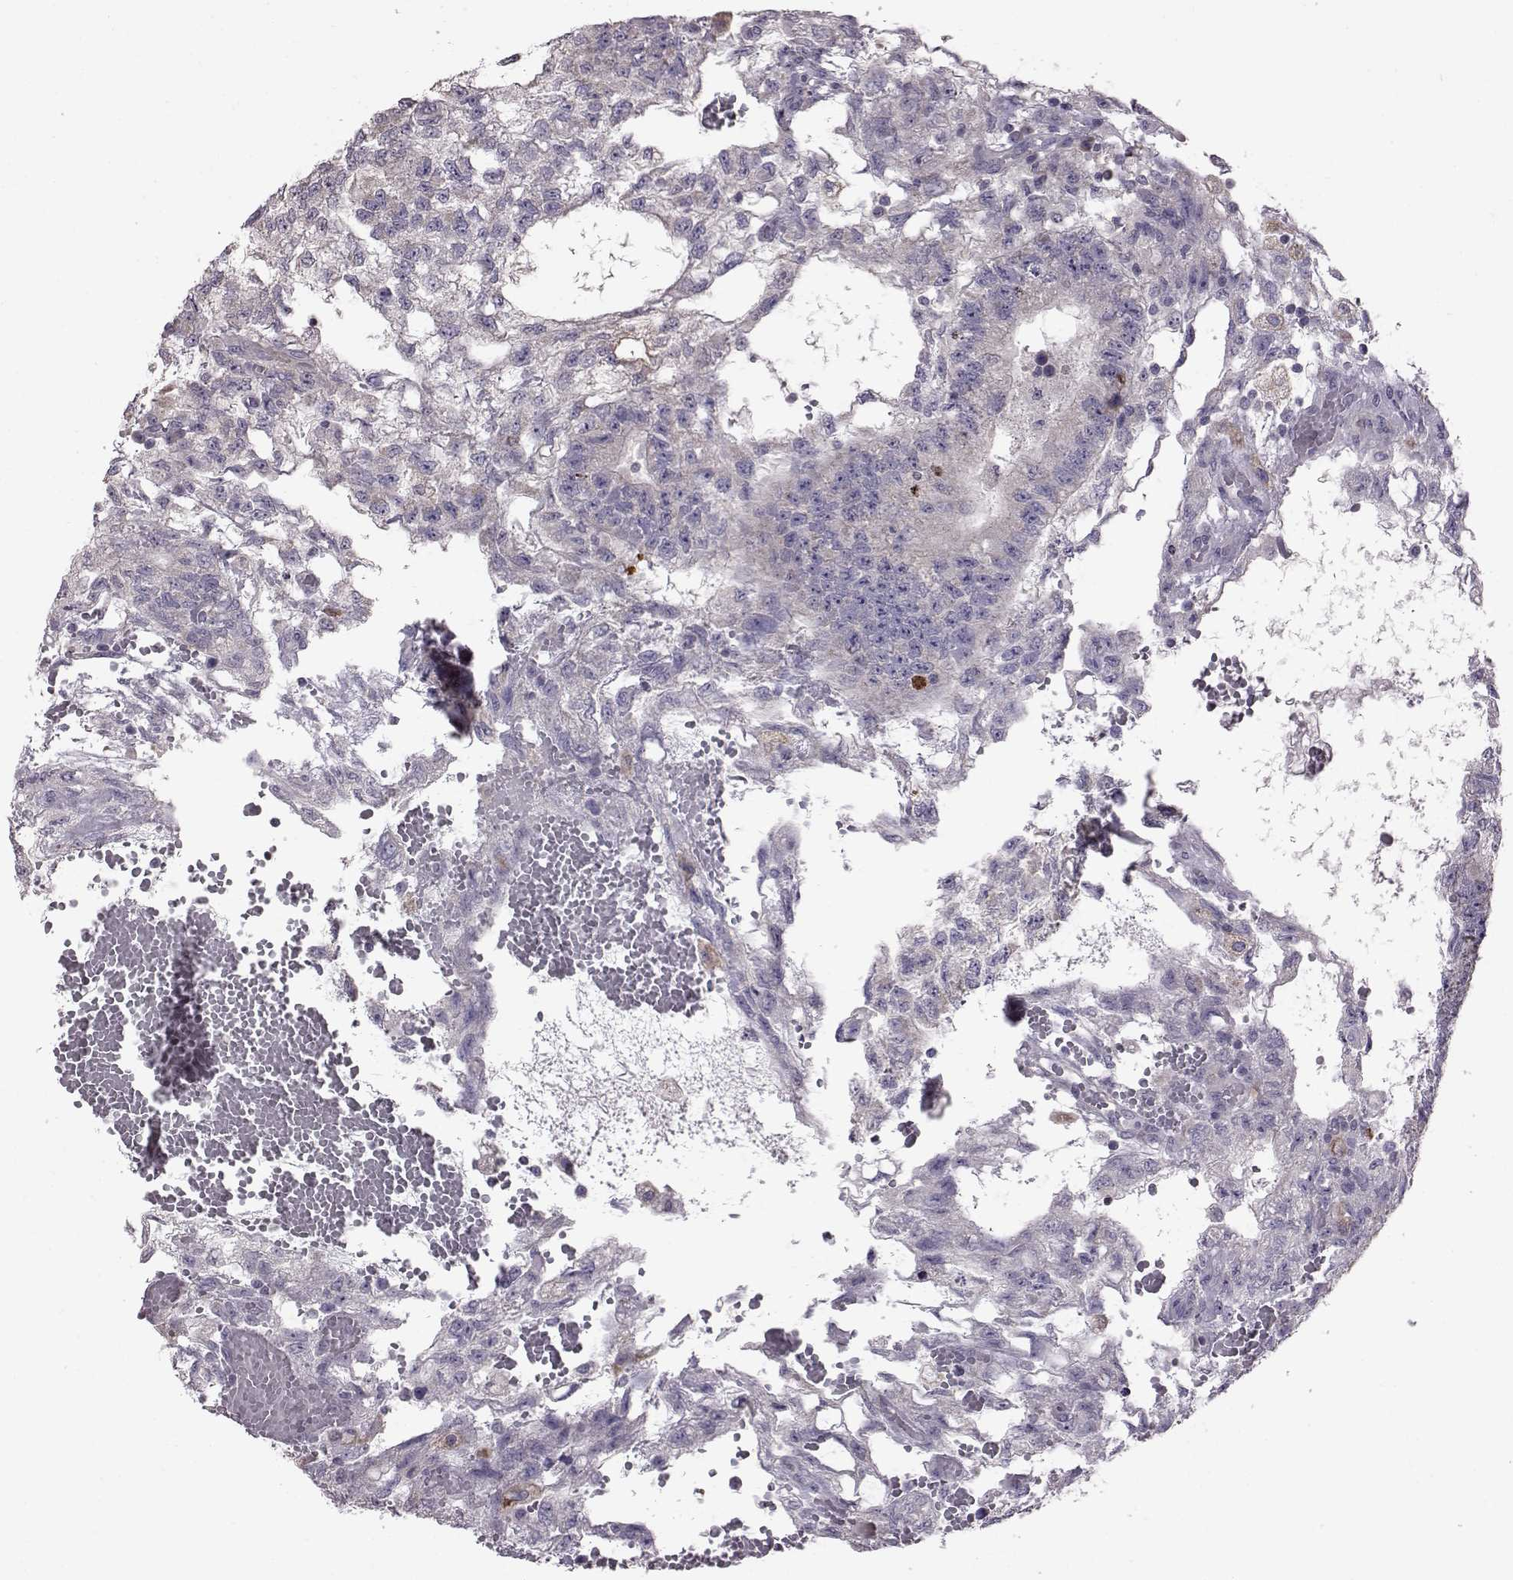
{"staining": {"intensity": "negative", "quantity": "none", "location": "none"}, "tissue": "testis cancer", "cell_type": "Tumor cells", "image_type": "cancer", "snomed": [{"axis": "morphology", "description": "Carcinoma, Embryonal, NOS"}, {"axis": "topography", "description": "Testis"}], "caption": "This is a micrograph of IHC staining of testis embryonal carcinoma, which shows no expression in tumor cells.", "gene": "ADGRG2", "patient": {"sex": "male", "age": 32}}